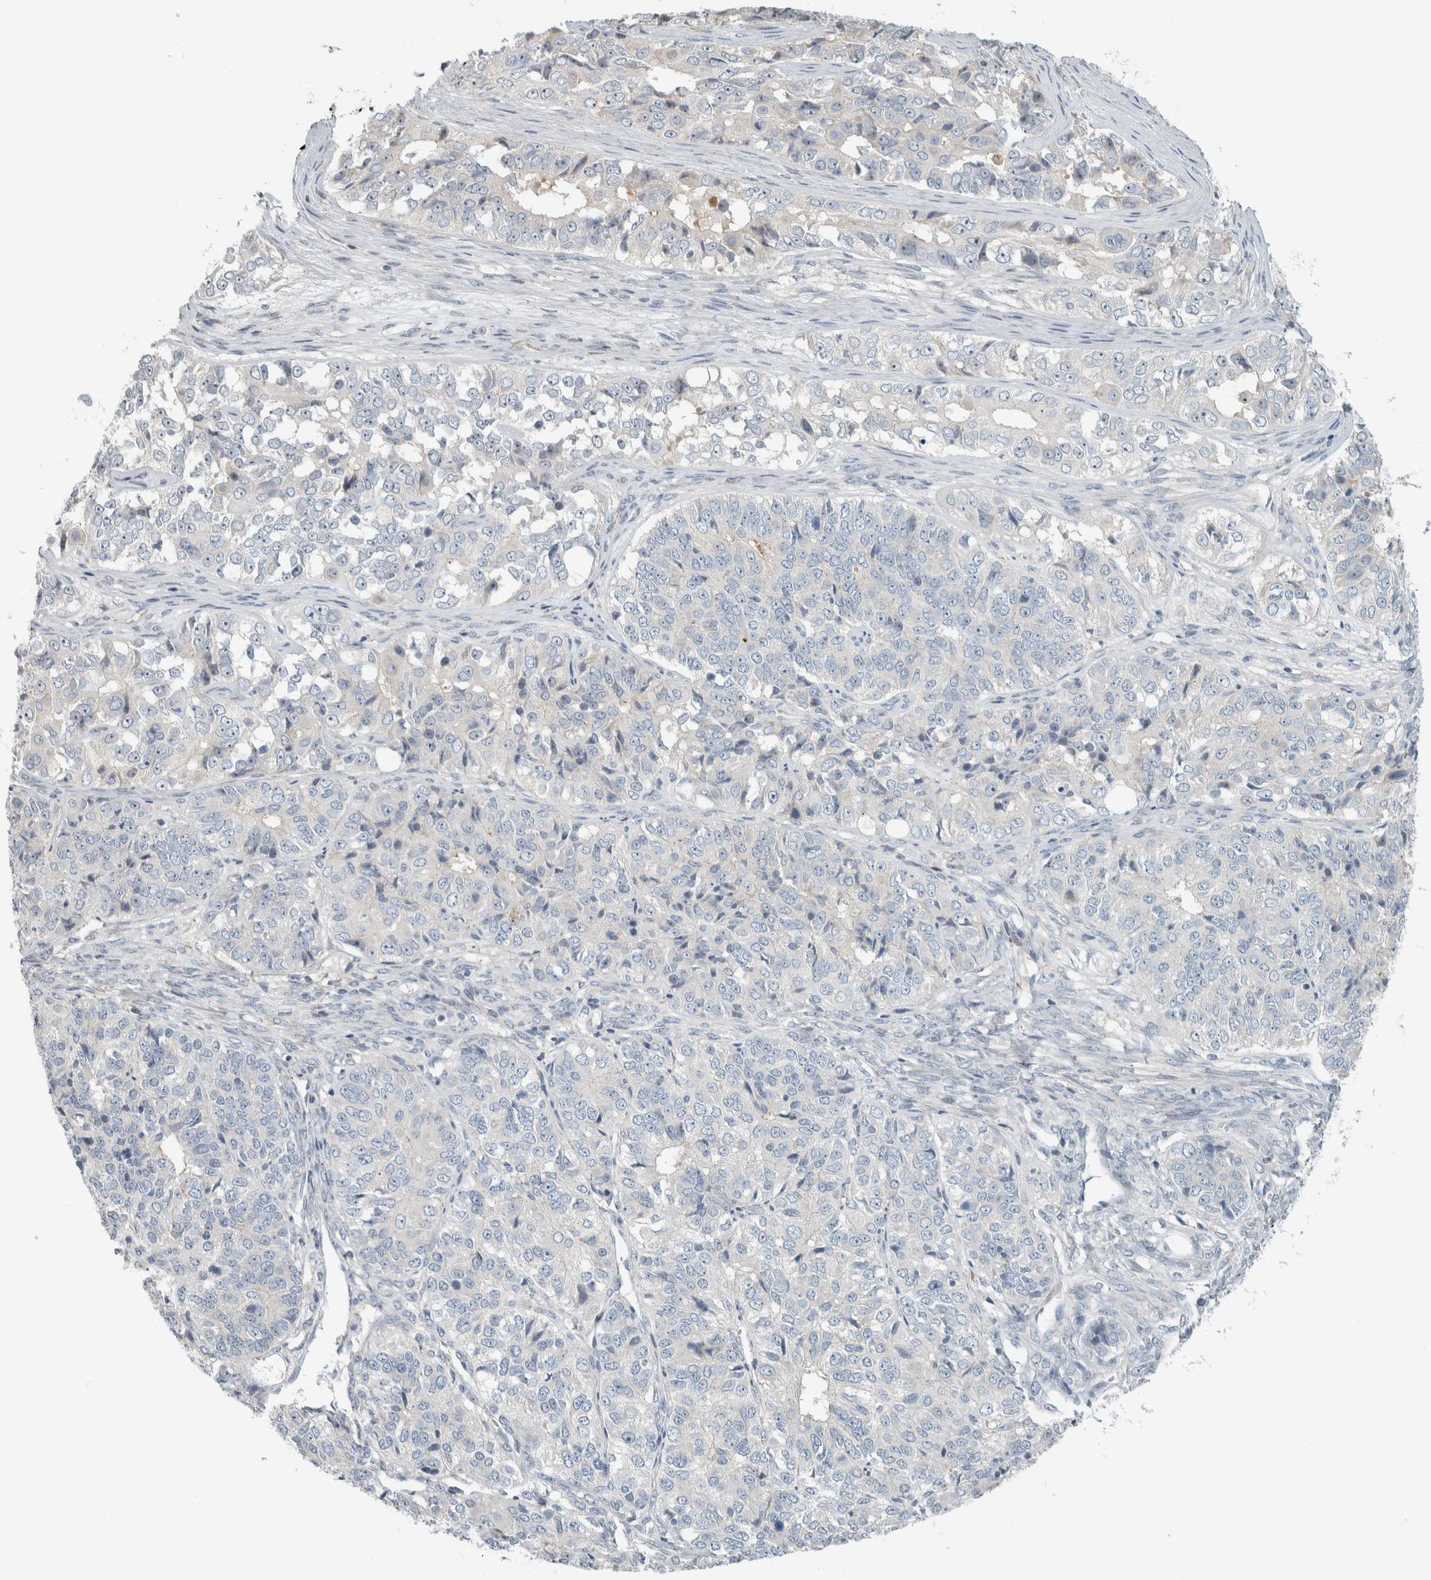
{"staining": {"intensity": "negative", "quantity": "none", "location": "none"}, "tissue": "ovarian cancer", "cell_type": "Tumor cells", "image_type": "cancer", "snomed": [{"axis": "morphology", "description": "Carcinoma, endometroid"}, {"axis": "topography", "description": "Ovary"}], "caption": "Tumor cells show no significant positivity in ovarian cancer.", "gene": "HGS", "patient": {"sex": "female", "age": 51}}